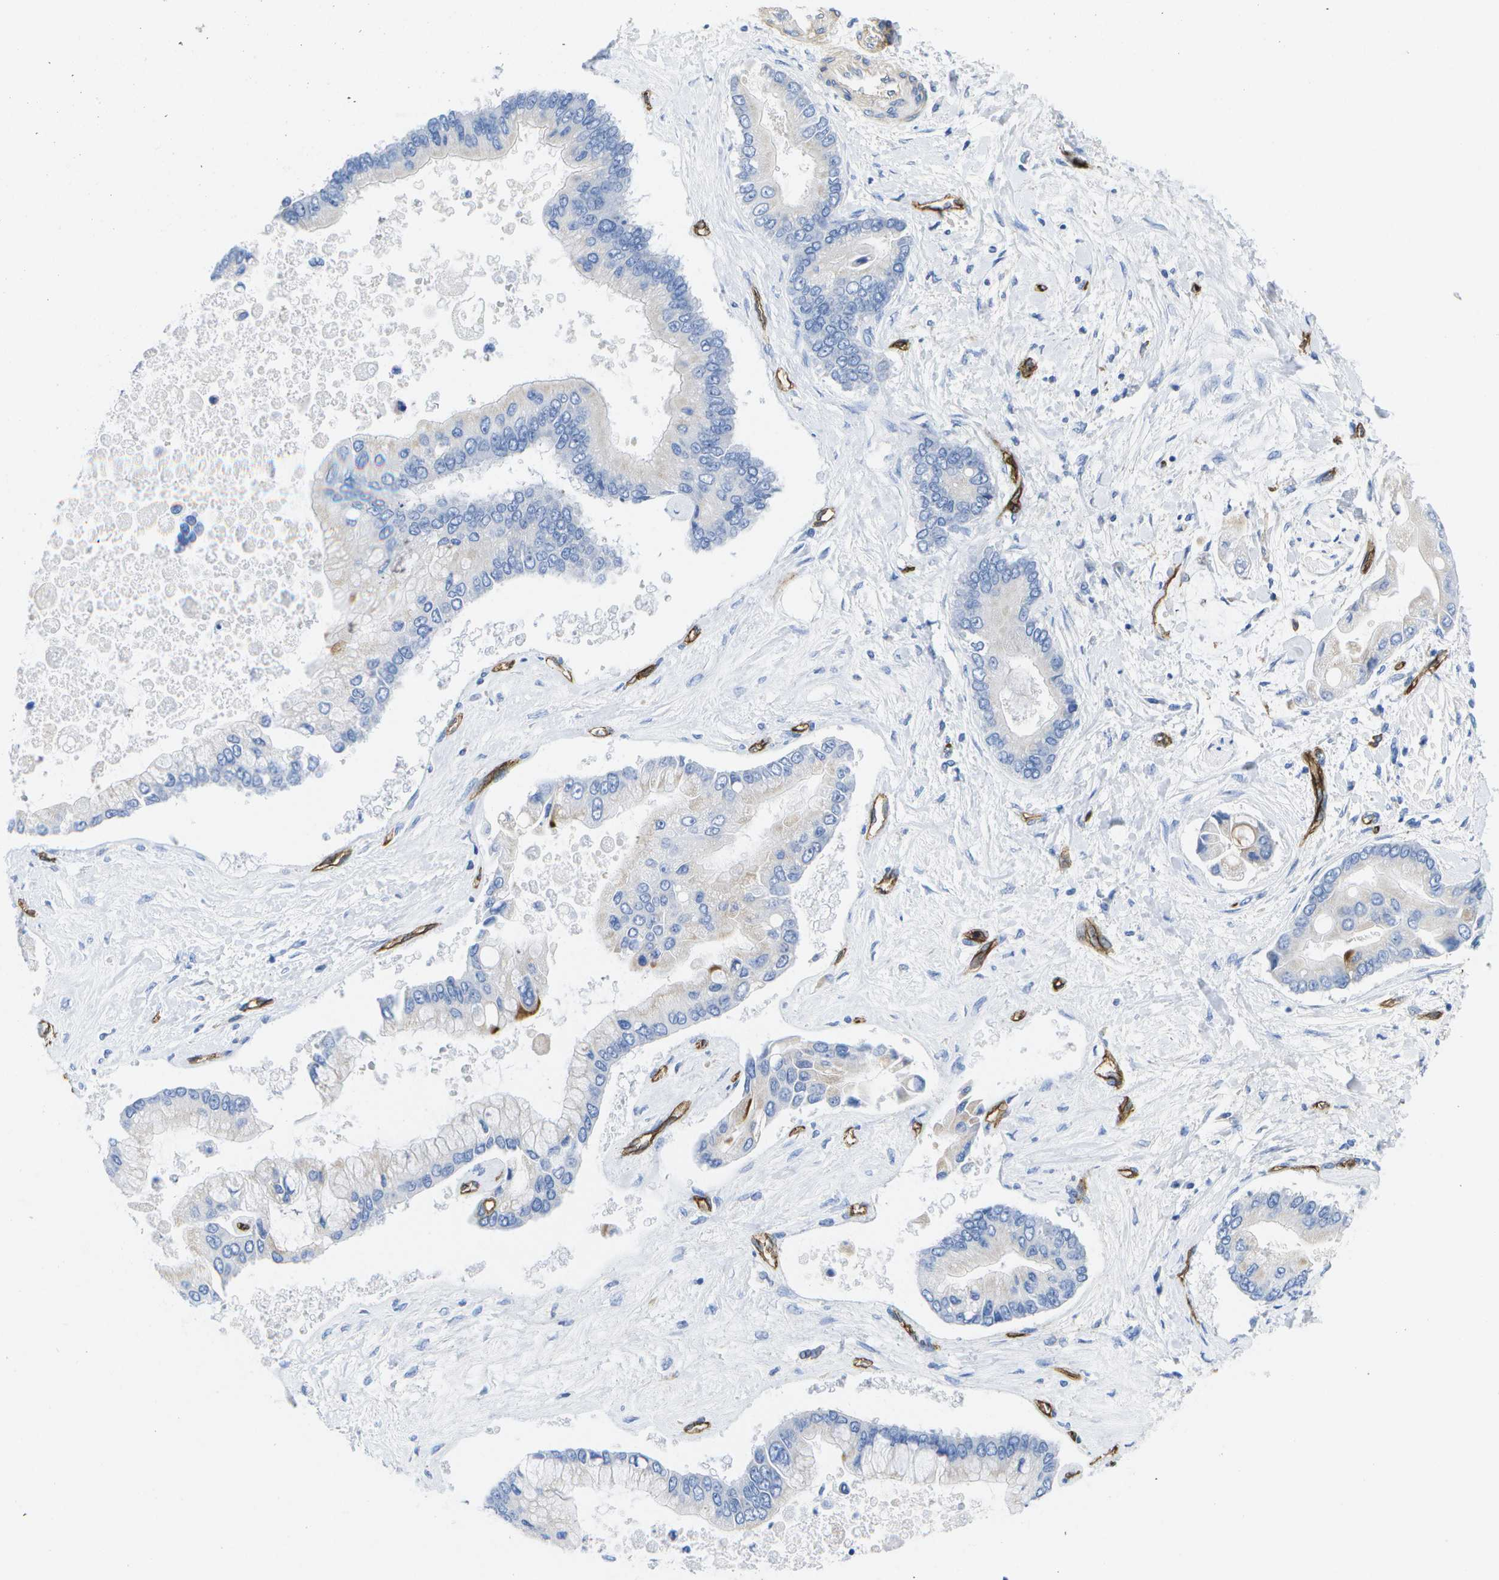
{"staining": {"intensity": "negative", "quantity": "none", "location": "none"}, "tissue": "liver cancer", "cell_type": "Tumor cells", "image_type": "cancer", "snomed": [{"axis": "morphology", "description": "Cholangiocarcinoma"}, {"axis": "topography", "description": "Liver"}], "caption": "Photomicrograph shows no significant protein expression in tumor cells of liver cancer (cholangiocarcinoma).", "gene": "DYSF", "patient": {"sex": "male", "age": 50}}